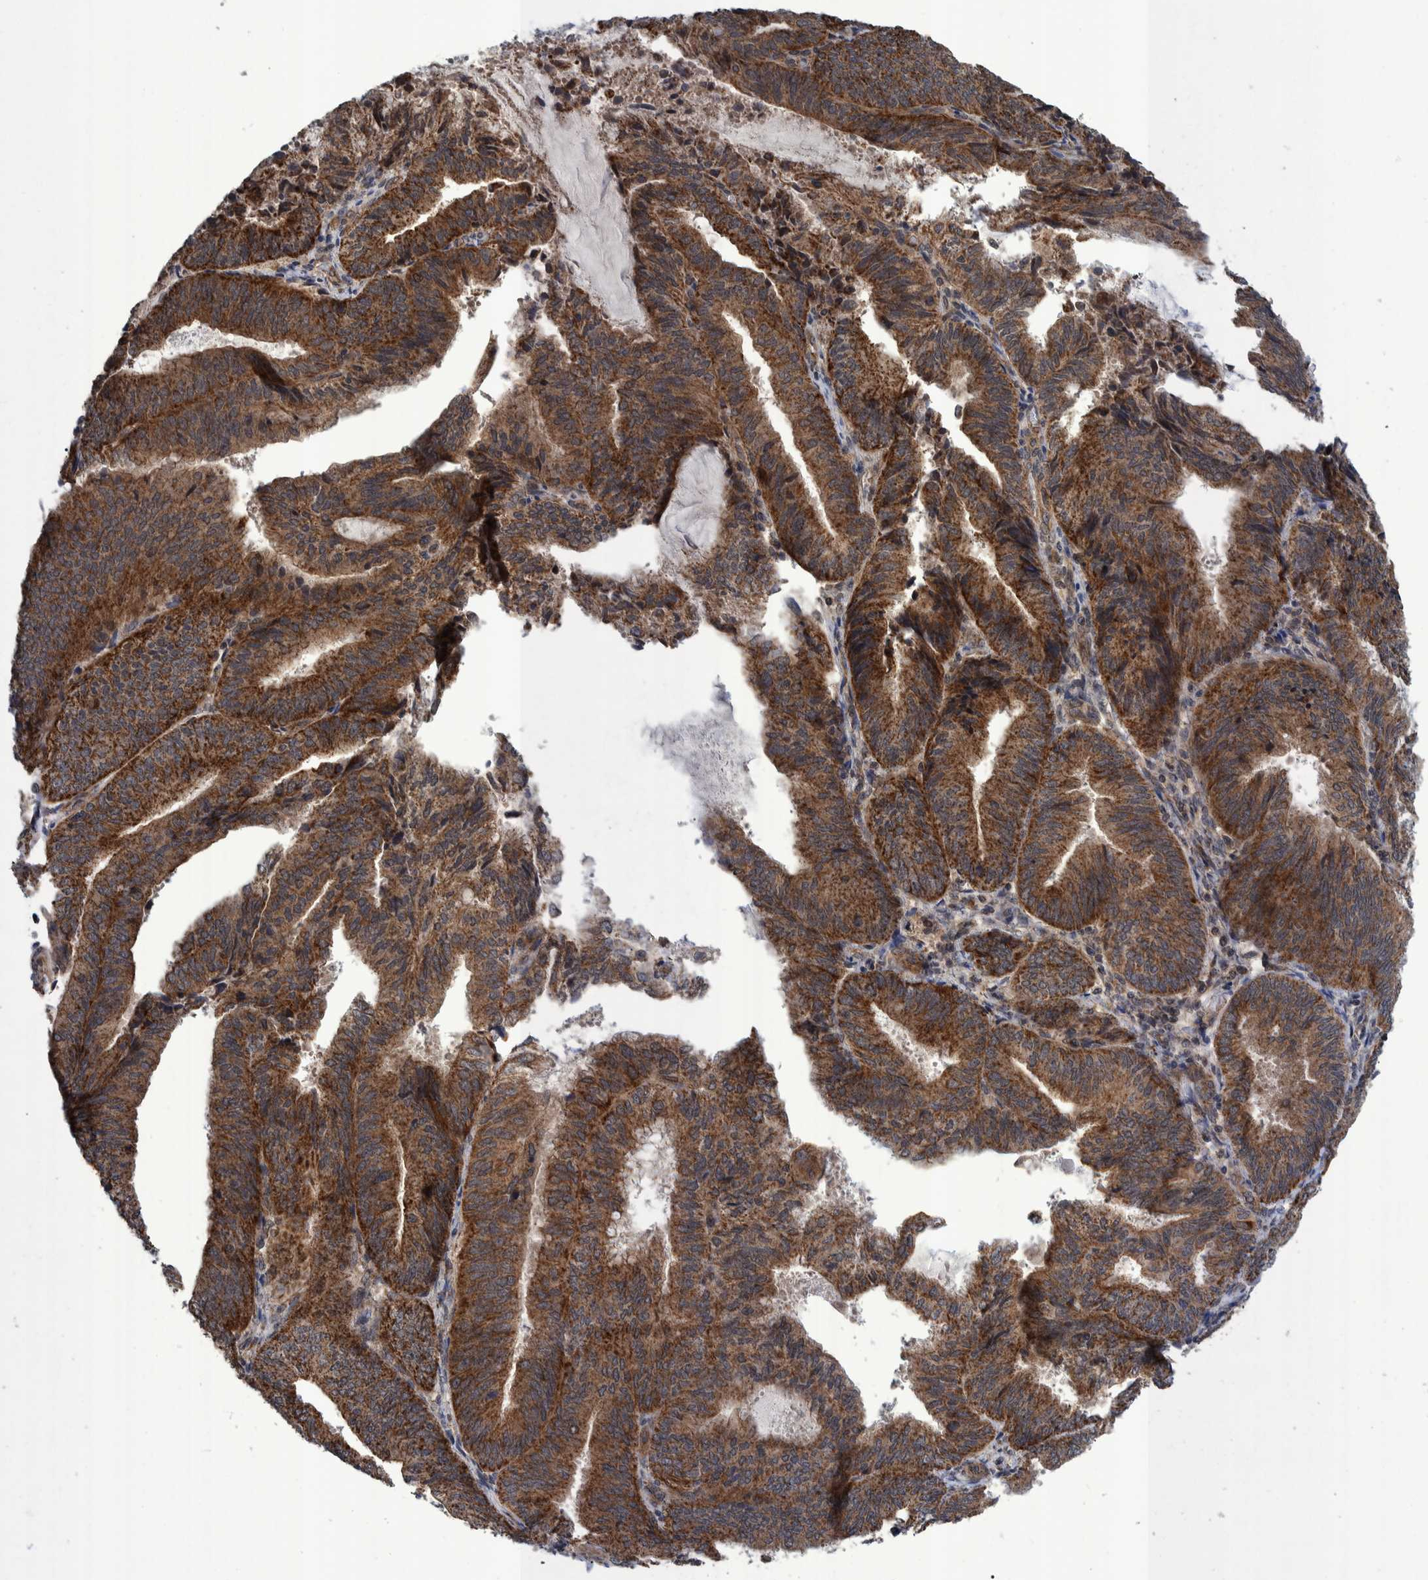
{"staining": {"intensity": "strong", "quantity": ">75%", "location": "cytoplasmic/membranous"}, "tissue": "endometrial cancer", "cell_type": "Tumor cells", "image_type": "cancer", "snomed": [{"axis": "morphology", "description": "Adenocarcinoma, NOS"}, {"axis": "topography", "description": "Endometrium"}], "caption": "This histopathology image shows adenocarcinoma (endometrial) stained with immunohistochemistry to label a protein in brown. The cytoplasmic/membranous of tumor cells show strong positivity for the protein. Nuclei are counter-stained blue.", "gene": "MRPS7", "patient": {"sex": "female", "age": 81}}